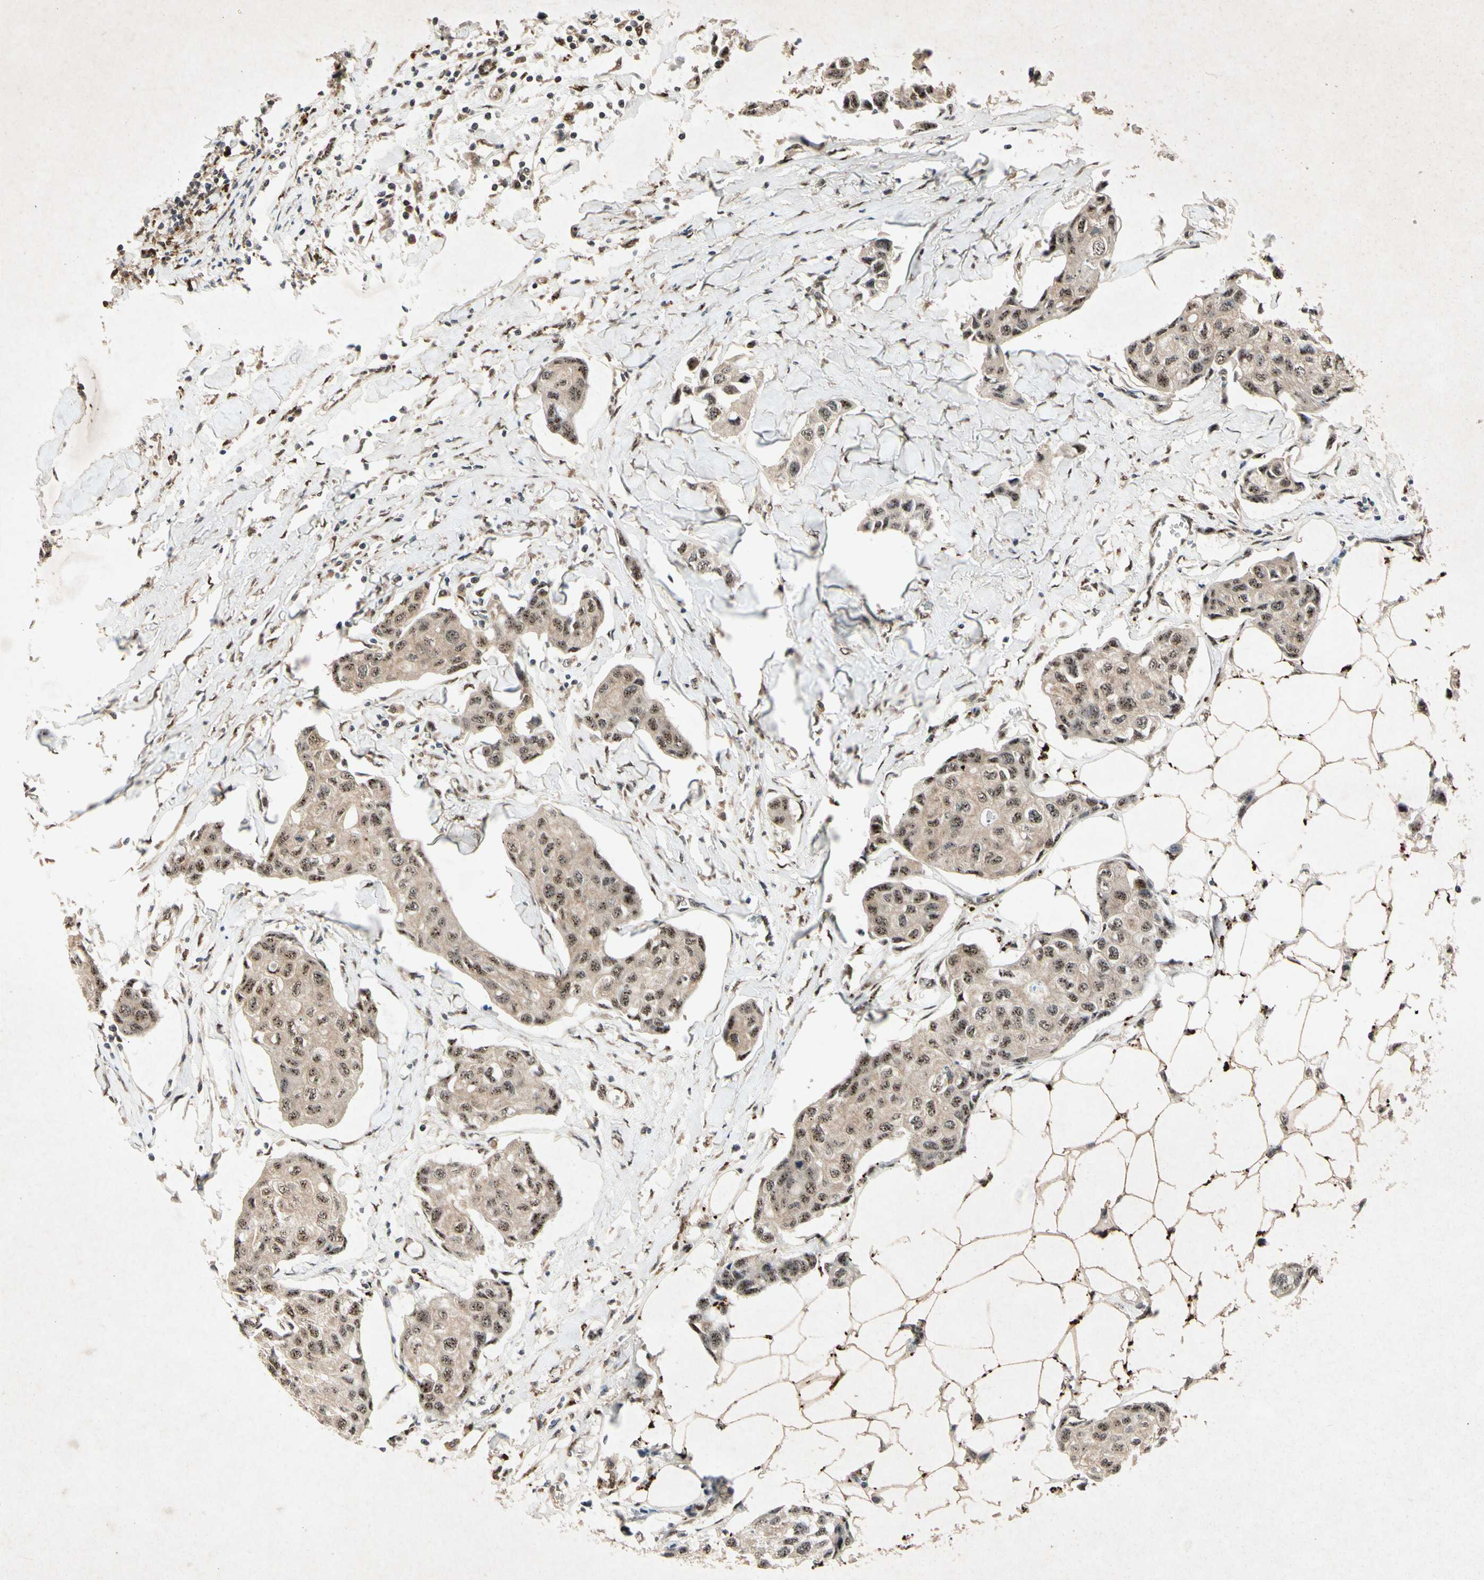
{"staining": {"intensity": "moderate", "quantity": ">75%", "location": "cytoplasmic/membranous,nuclear"}, "tissue": "breast cancer", "cell_type": "Tumor cells", "image_type": "cancer", "snomed": [{"axis": "morphology", "description": "Duct carcinoma"}, {"axis": "topography", "description": "Breast"}], "caption": "Moderate cytoplasmic/membranous and nuclear expression is identified in approximately >75% of tumor cells in breast cancer (intraductal carcinoma). The staining was performed using DAB to visualize the protein expression in brown, while the nuclei were stained in blue with hematoxylin (Magnification: 20x).", "gene": "PML", "patient": {"sex": "female", "age": 80}}